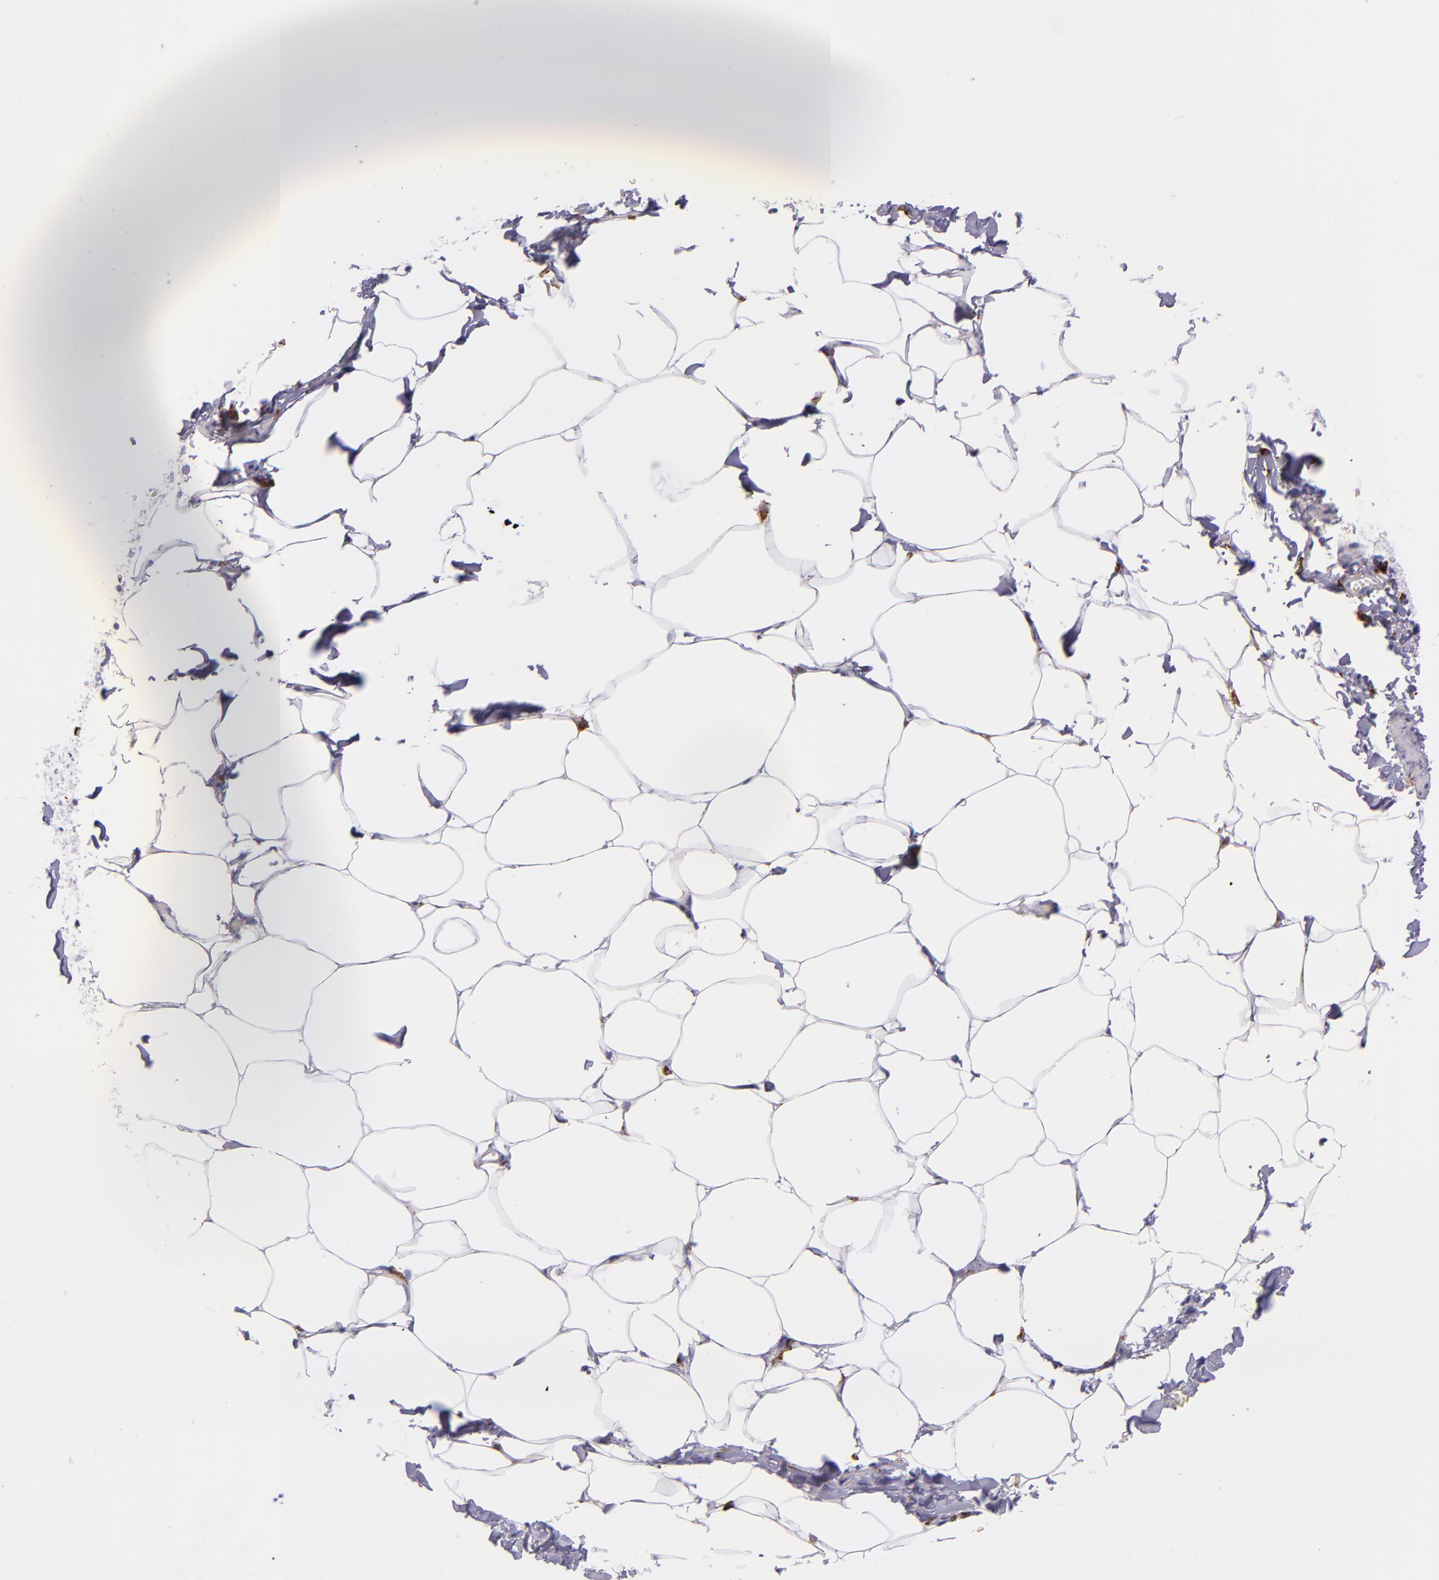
{"staining": {"intensity": "negative", "quantity": "none", "location": "none"}, "tissue": "adipose tissue", "cell_type": "Adipocytes", "image_type": "normal", "snomed": [{"axis": "morphology", "description": "Normal tissue, NOS"}, {"axis": "topography", "description": "Vascular tissue"}], "caption": "DAB immunohistochemical staining of unremarkable human adipose tissue shows no significant staining in adipocytes.", "gene": "CD163", "patient": {"sex": "male", "age": 41}}